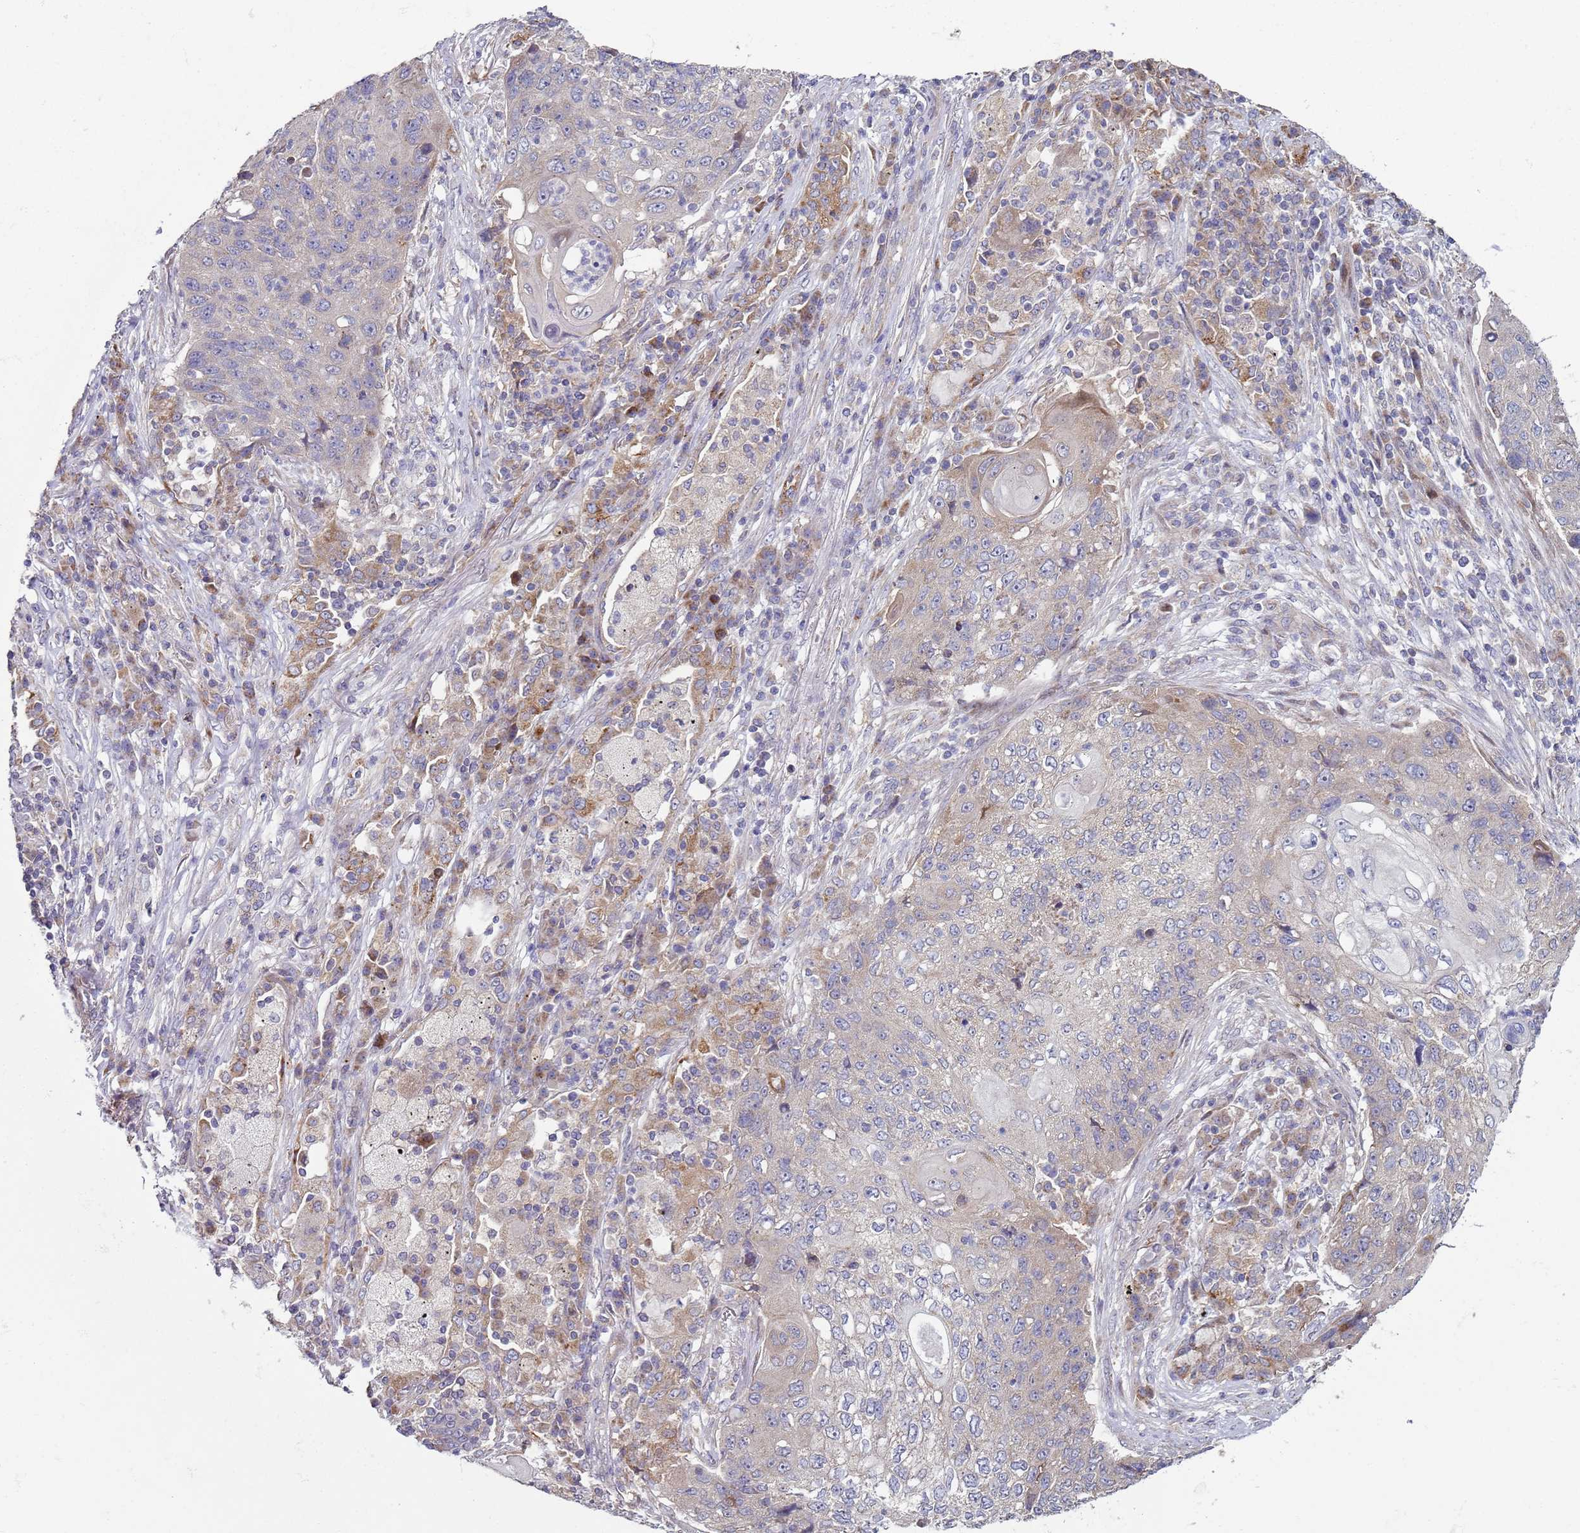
{"staining": {"intensity": "negative", "quantity": "none", "location": "none"}, "tissue": "lung cancer", "cell_type": "Tumor cells", "image_type": "cancer", "snomed": [{"axis": "morphology", "description": "Squamous cell carcinoma, NOS"}, {"axis": "topography", "description": "Lung"}], "caption": "A photomicrograph of lung squamous cell carcinoma stained for a protein exhibits no brown staining in tumor cells.", "gene": "DIP2B", "patient": {"sex": "female", "age": 63}}